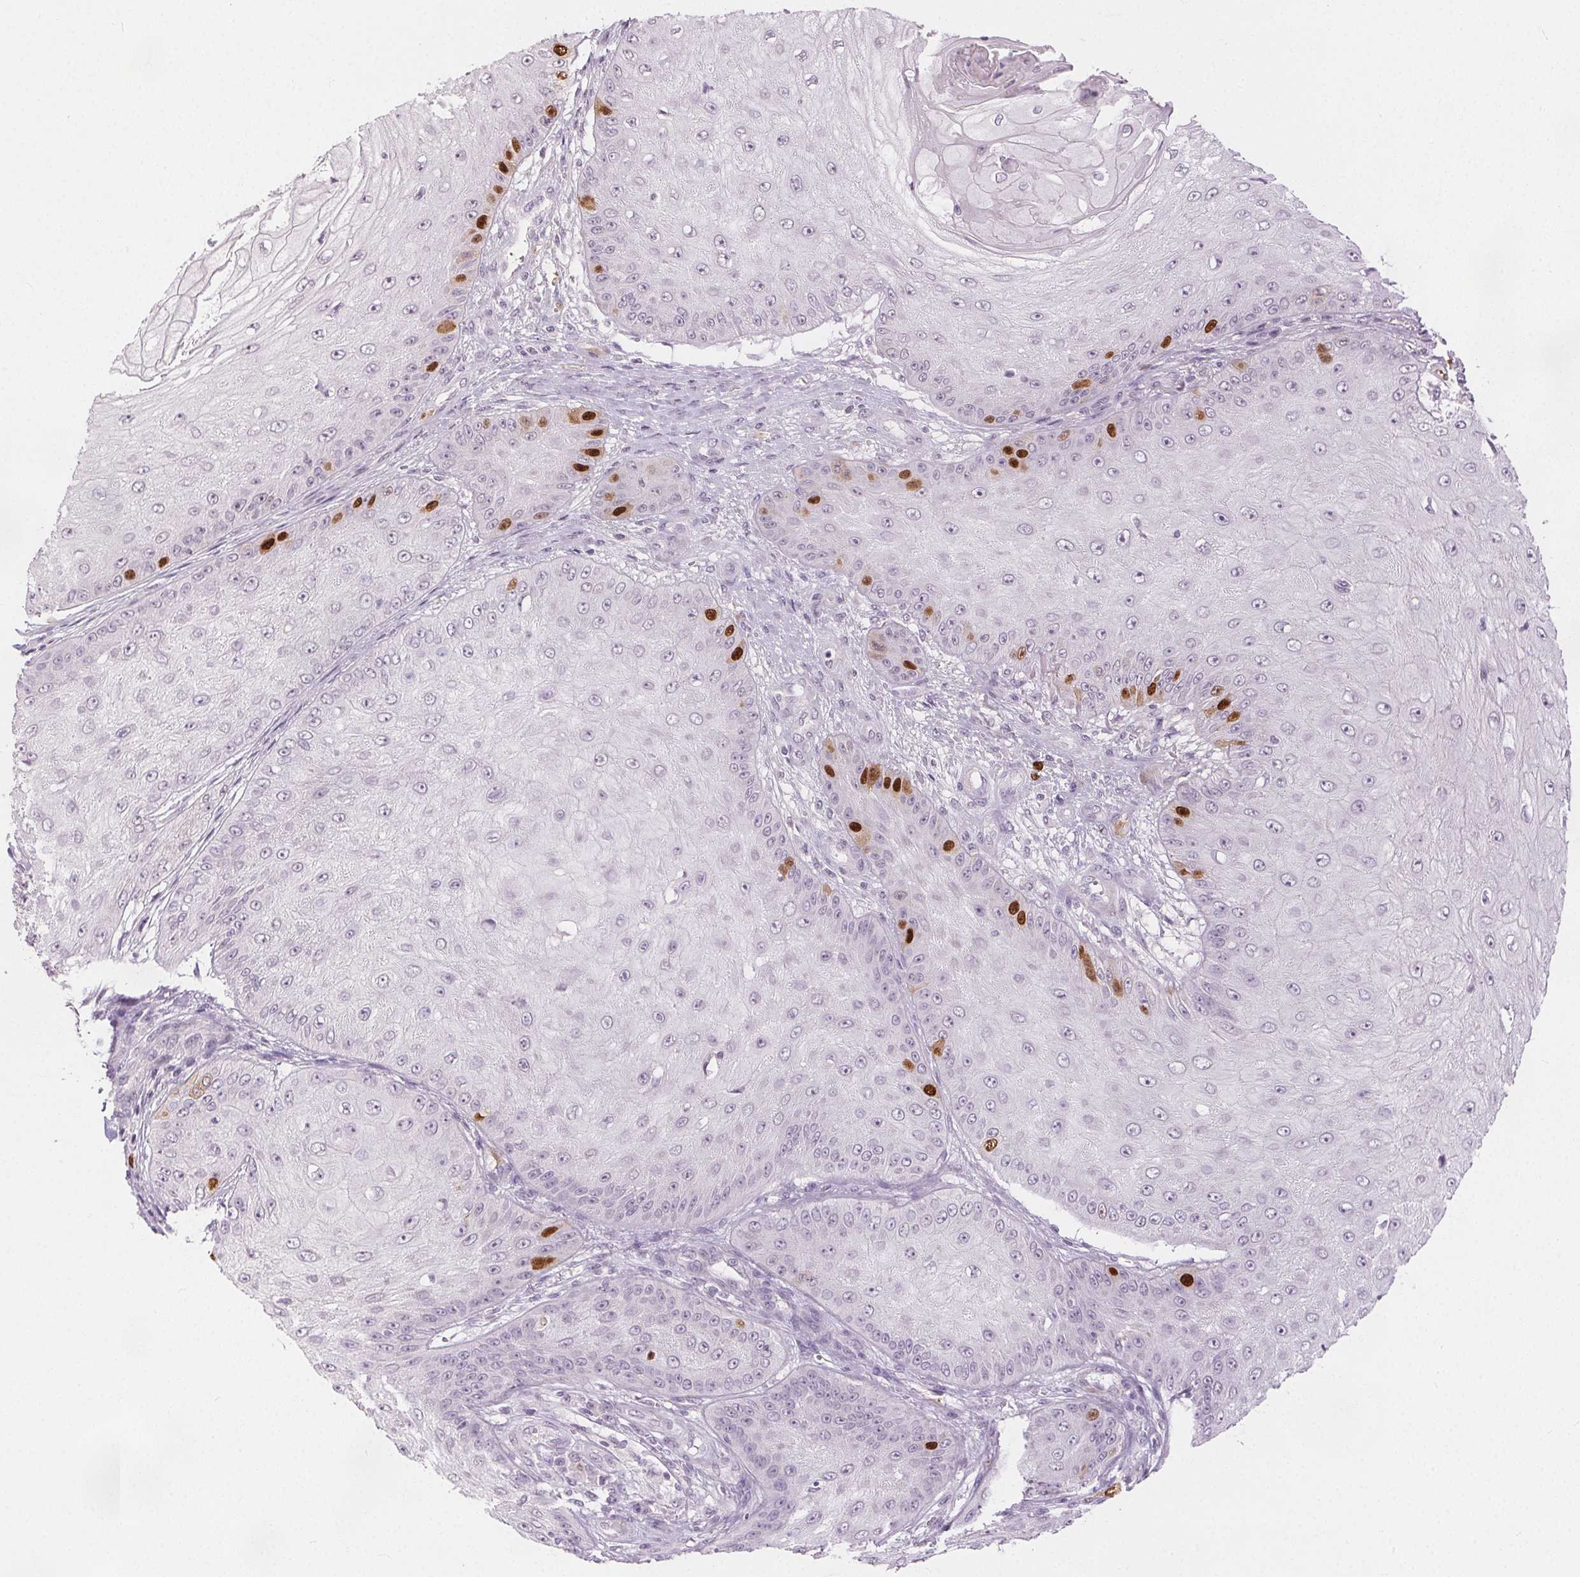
{"staining": {"intensity": "moderate", "quantity": "<25%", "location": "nuclear"}, "tissue": "skin cancer", "cell_type": "Tumor cells", "image_type": "cancer", "snomed": [{"axis": "morphology", "description": "Squamous cell carcinoma, NOS"}, {"axis": "topography", "description": "Skin"}], "caption": "About <25% of tumor cells in human squamous cell carcinoma (skin) display moderate nuclear protein staining as visualized by brown immunohistochemical staining.", "gene": "ANLN", "patient": {"sex": "male", "age": 70}}